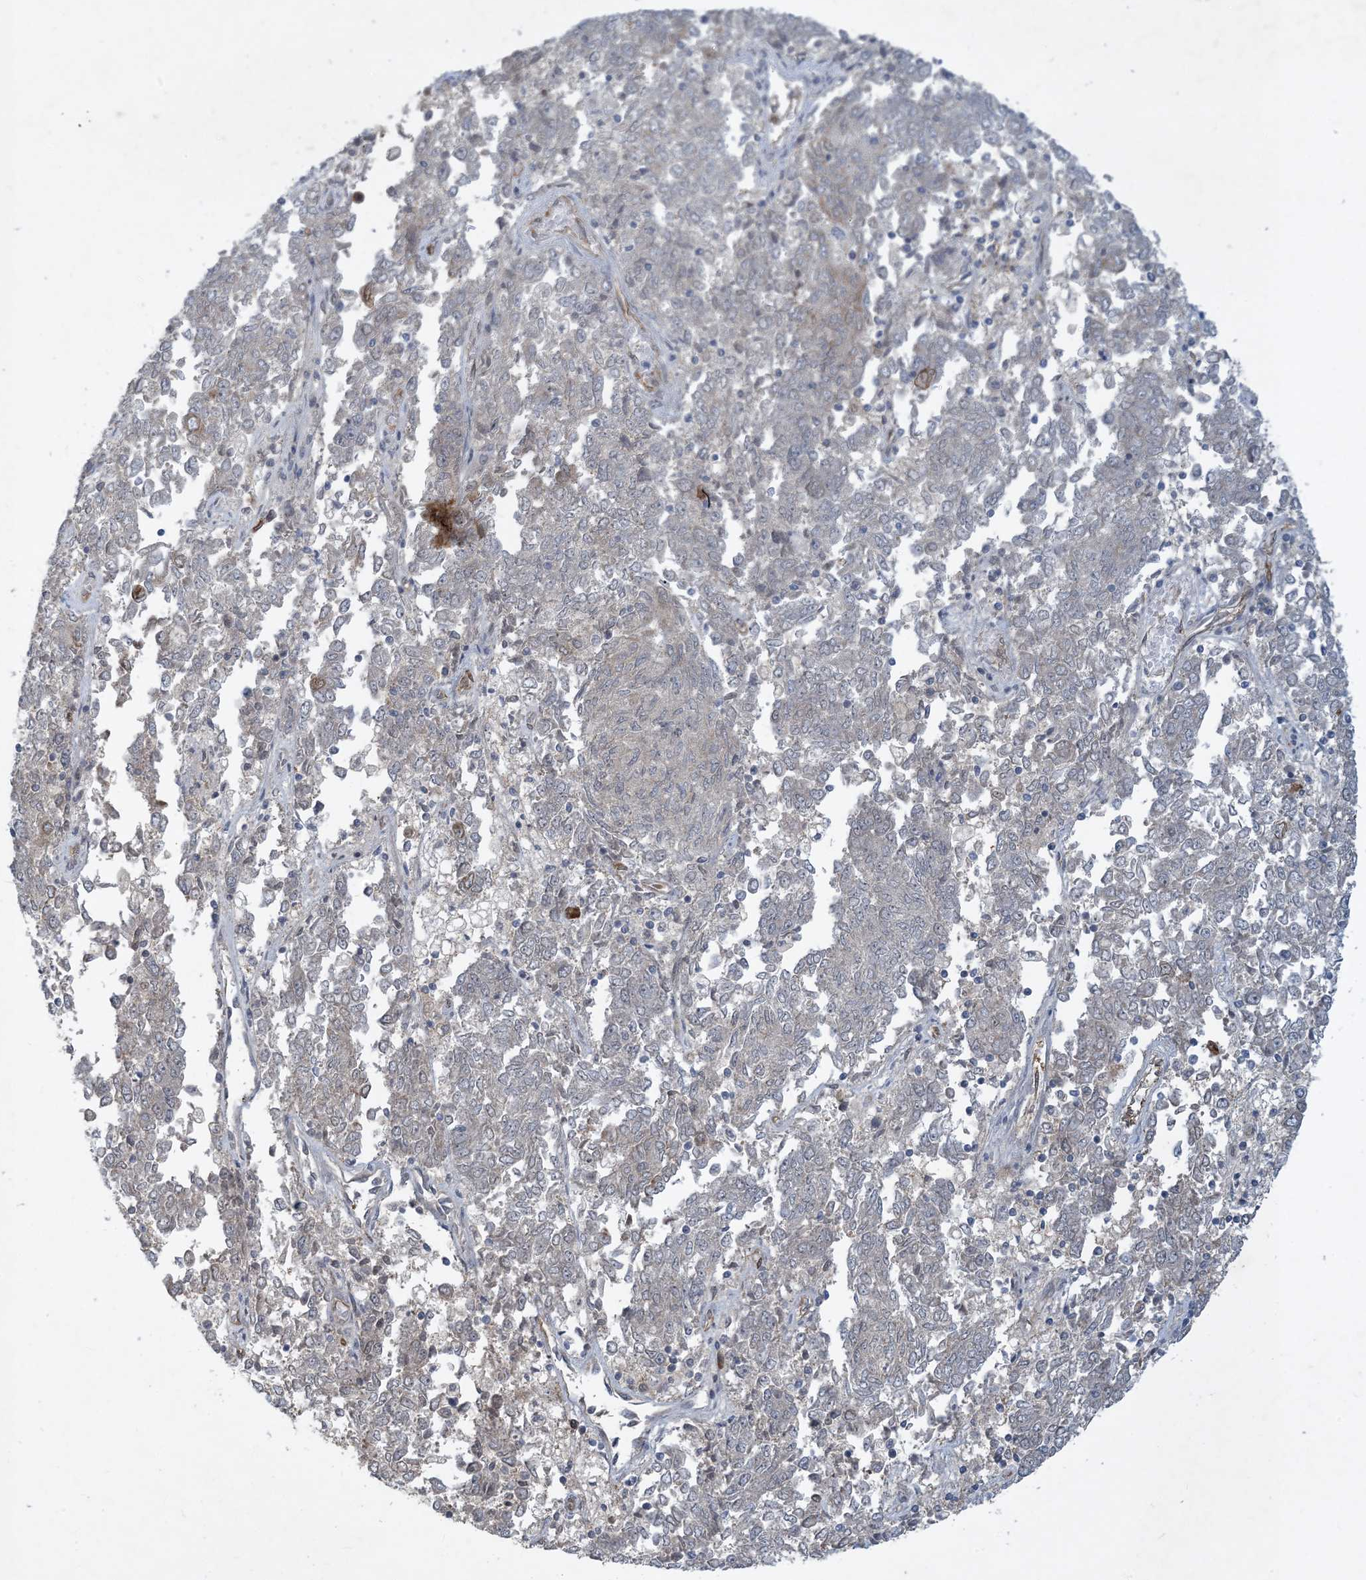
{"staining": {"intensity": "negative", "quantity": "none", "location": "none"}, "tissue": "endometrial cancer", "cell_type": "Tumor cells", "image_type": "cancer", "snomed": [{"axis": "morphology", "description": "Adenocarcinoma, NOS"}, {"axis": "topography", "description": "Endometrium"}], "caption": "IHC of human endometrial cancer displays no expression in tumor cells.", "gene": "CDS1", "patient": {"sex": "female", "age": 80}}